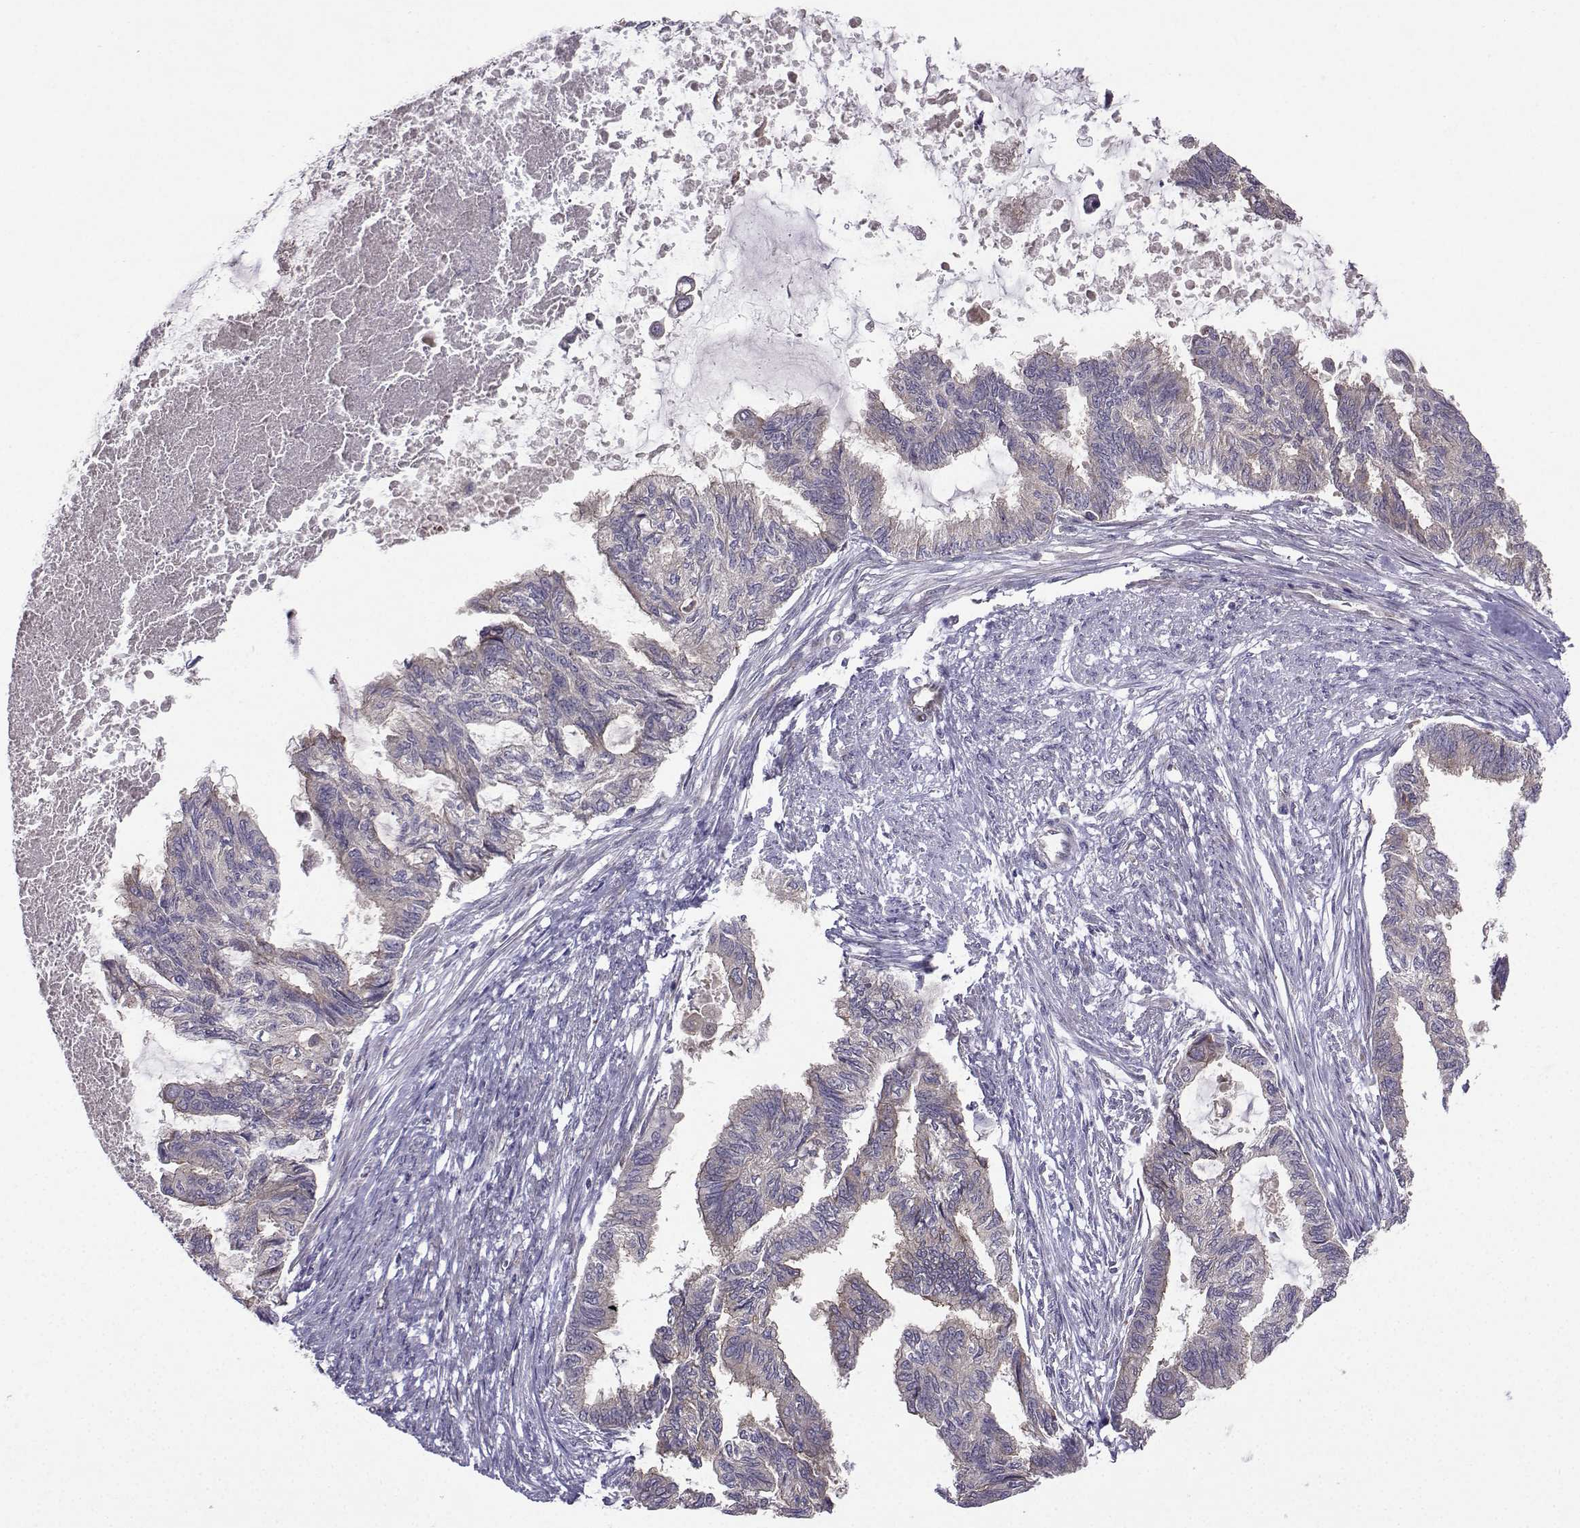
{"staining": {"intensity": "weak", "quantity": "<25%", "location": "cytoplasmic/membranous"}, "tissue": "endometrial cancer", "cell_type": "Tumor cells", "image_type": "cancer", "snomed": [{"axis": "morphology", "description": "Adenocarcinoma, NOS"}, {"axis": "topography", "description": "Endometrium"}], "caption": "Immunohistochemistry of adenocarcinoma (endometrial) shows no positivity in tumor cells.", "gene": "STXBP5", "patient": {"sex": "female", "age": 86}}